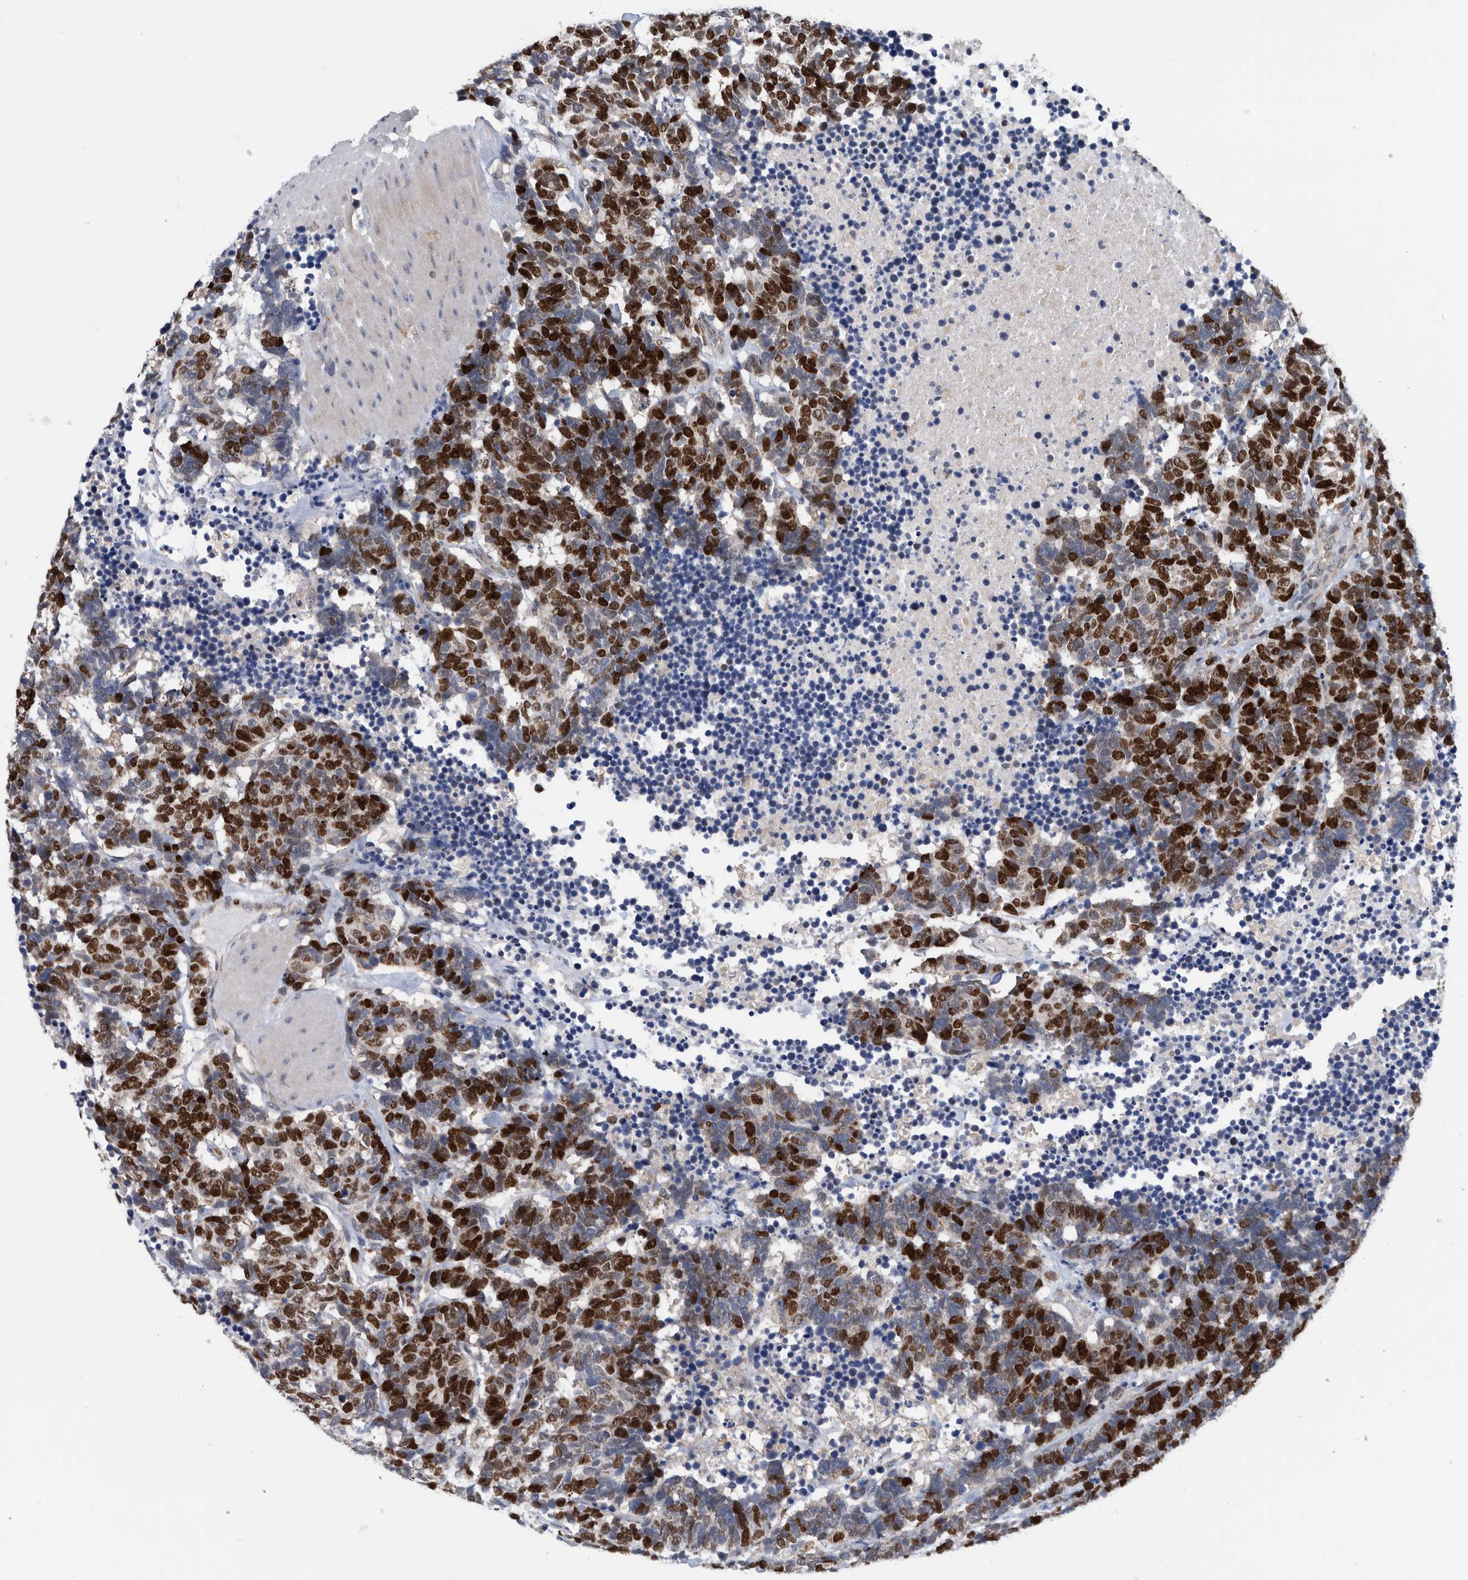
{"staining": {"intensity": "strong", "quantity": ">75%", "location": "nuclear"}, "tissue": "carcinoid", "cell_type": "Tumor cells", "image_type": "cancer", "snomed": [{"axis": "morphology", "description": "Carcinoma, NOS"}, {"axis": "morphology", "description": "Carcinoid, malignant, NOS"}, {"axis": "topography", "description": "Urinary bladder"}], "caption": "Immunohistochemical staining of human carcinoid exhibits high levels of strong nuclear expression in approximately >75% of tumor cells.", "gene": "ATAD2", "patient": {"sex": "male", "age": 57}}